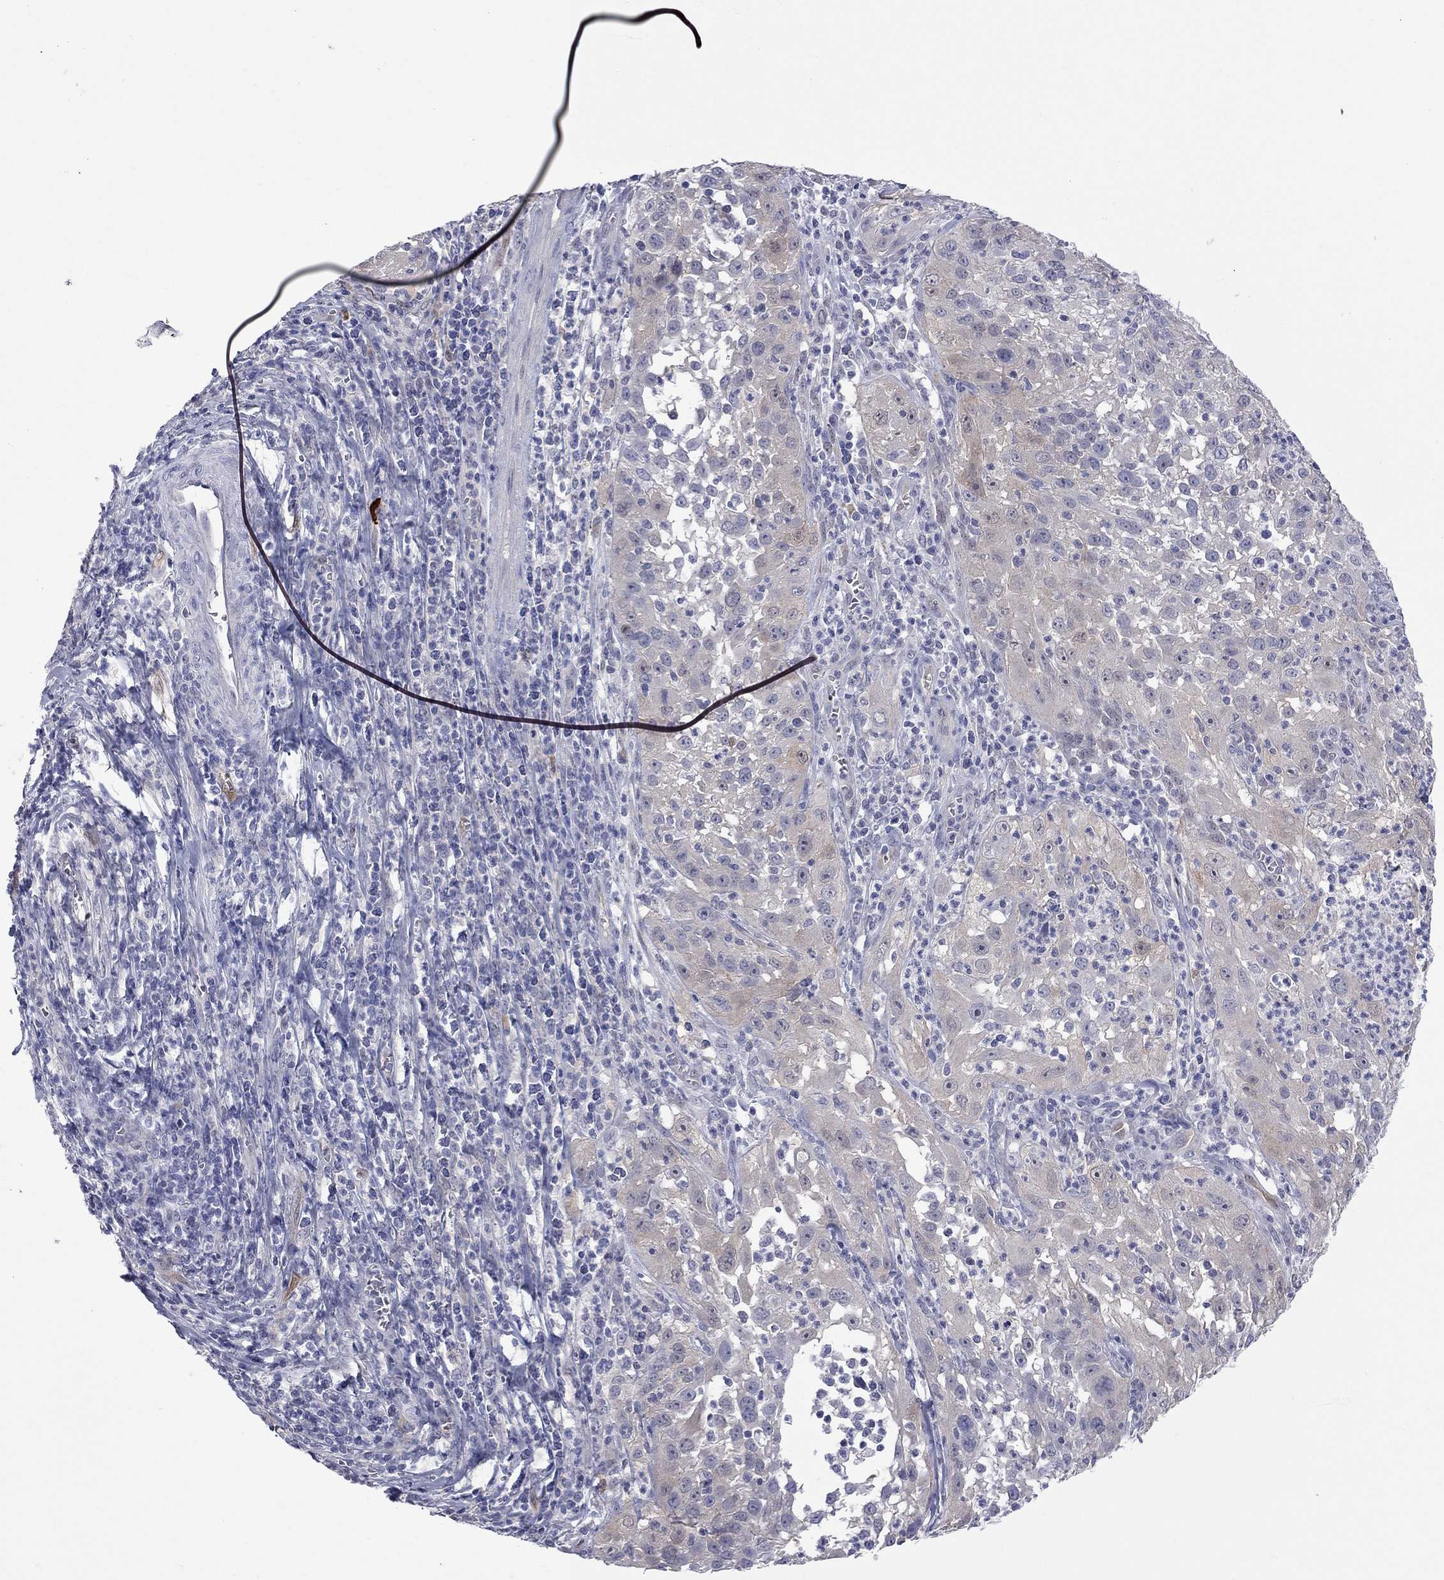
{"staining": {"intensity": "weak", "quantity": "25%-75%", "location": "cytoplasmic/membranous"}, "tissue": "cervical cancer", "cell_type": "Tumor cells", "image_type": "cancer", "snomed": [{"axis": "morphology", "description": "Squamous cell carcinoma, NOS"}, {"axis": "topography", "description": "Cervix"}], "caption": "A brown stain shows weak cytoplasmic/membranous expression of a protein in cervical cancer tumor cells. (Stains: DAB (3,3'-diaminobenzidine) in brown, nuclei in blue, Microscopy: brightfield microscopy at high magnification).", "gene": "CTNNBIP1", "patient": {"sex": "female", "age": 32}}